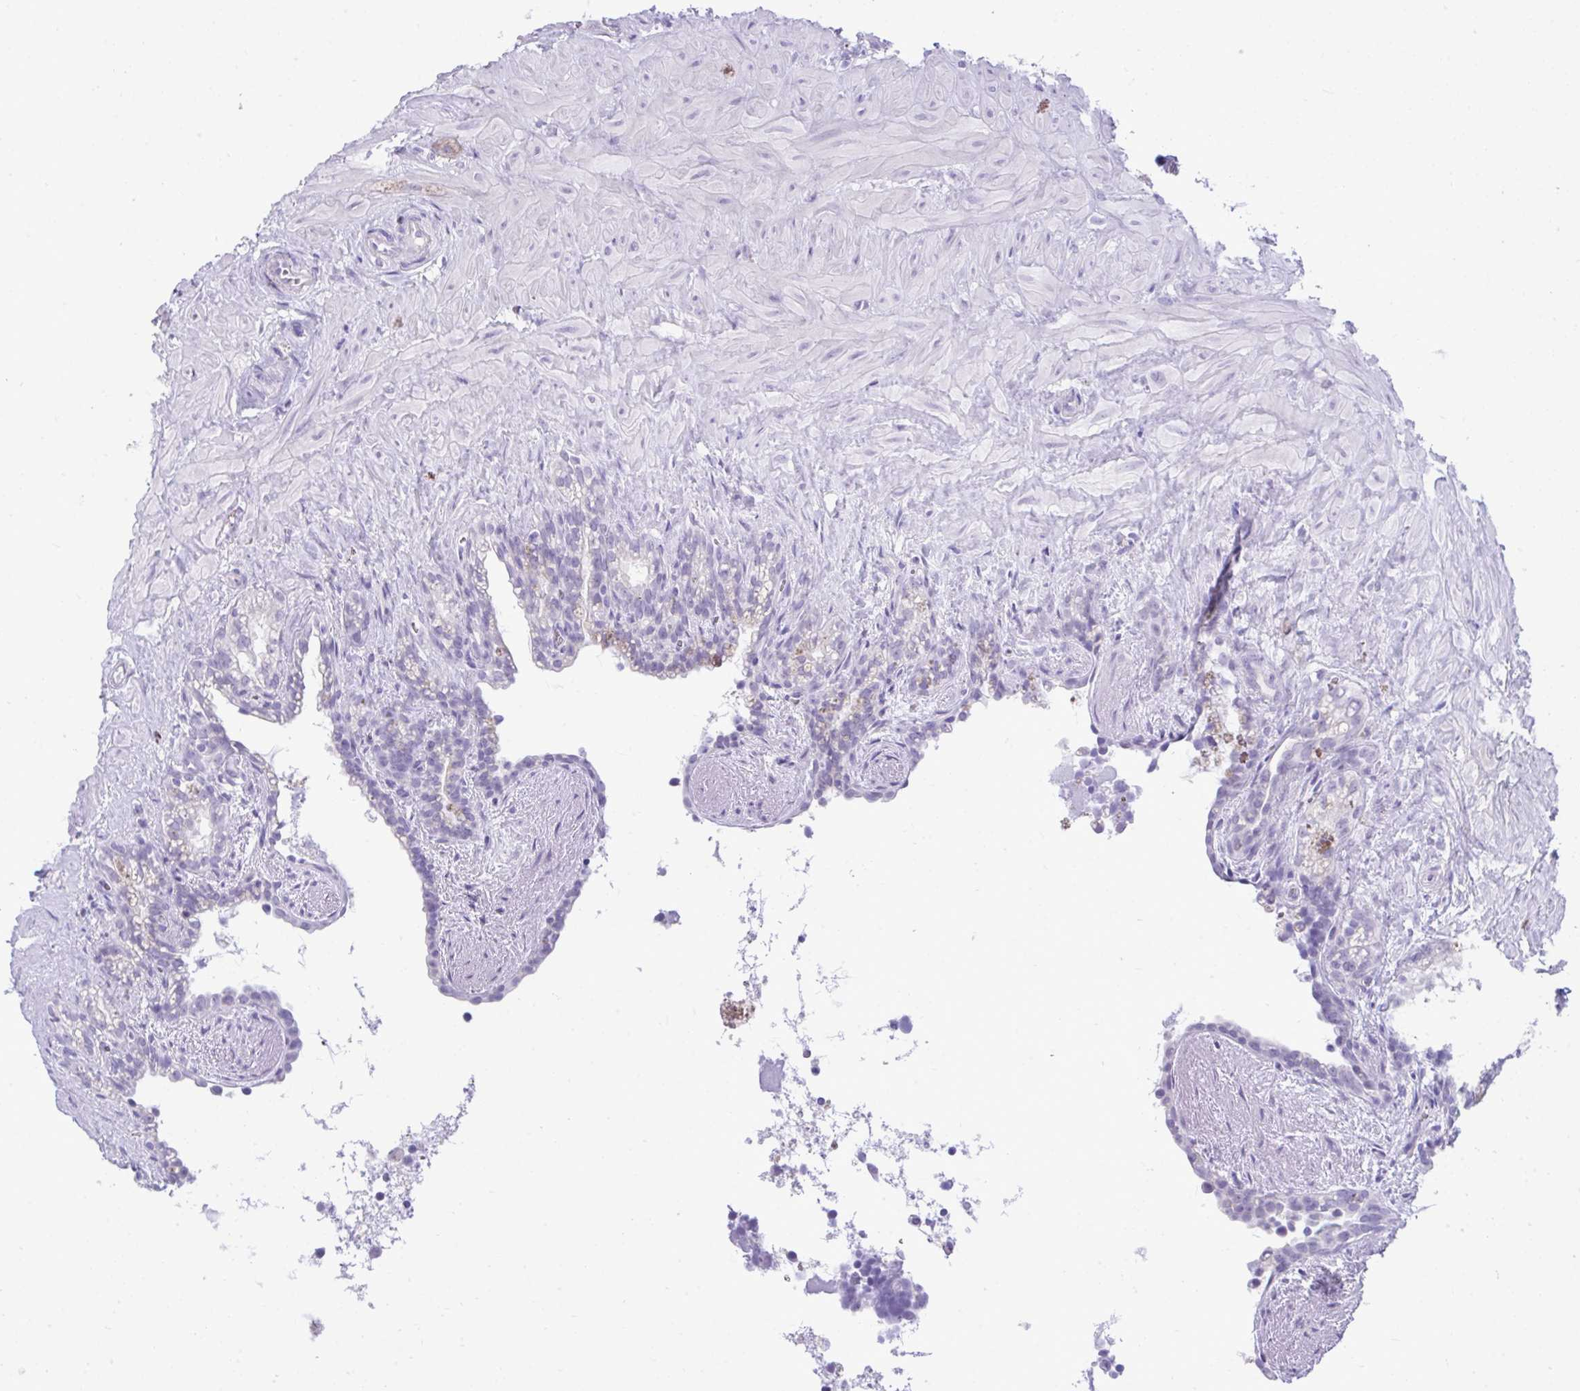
{"staining": {"intensity": "negative", "quantity": "none", "location": "none"}, "tissue": "seminal vesicle", "cell_type": "Glandular cells", "image_type": "normal", "snomed": [{"axis": "morphology", "description": "Normal tissue, NOS"}, {"axis": "topography", "description": "Seminal veicle"}], "caption": "High power microscopy micrograph of an immunohistochemistry histopathology image of benign seminal vesicle, revealing no significant staining in glandular cells.", "gene": "PRM2", "patient": {"sex": "male", "age": 76}}